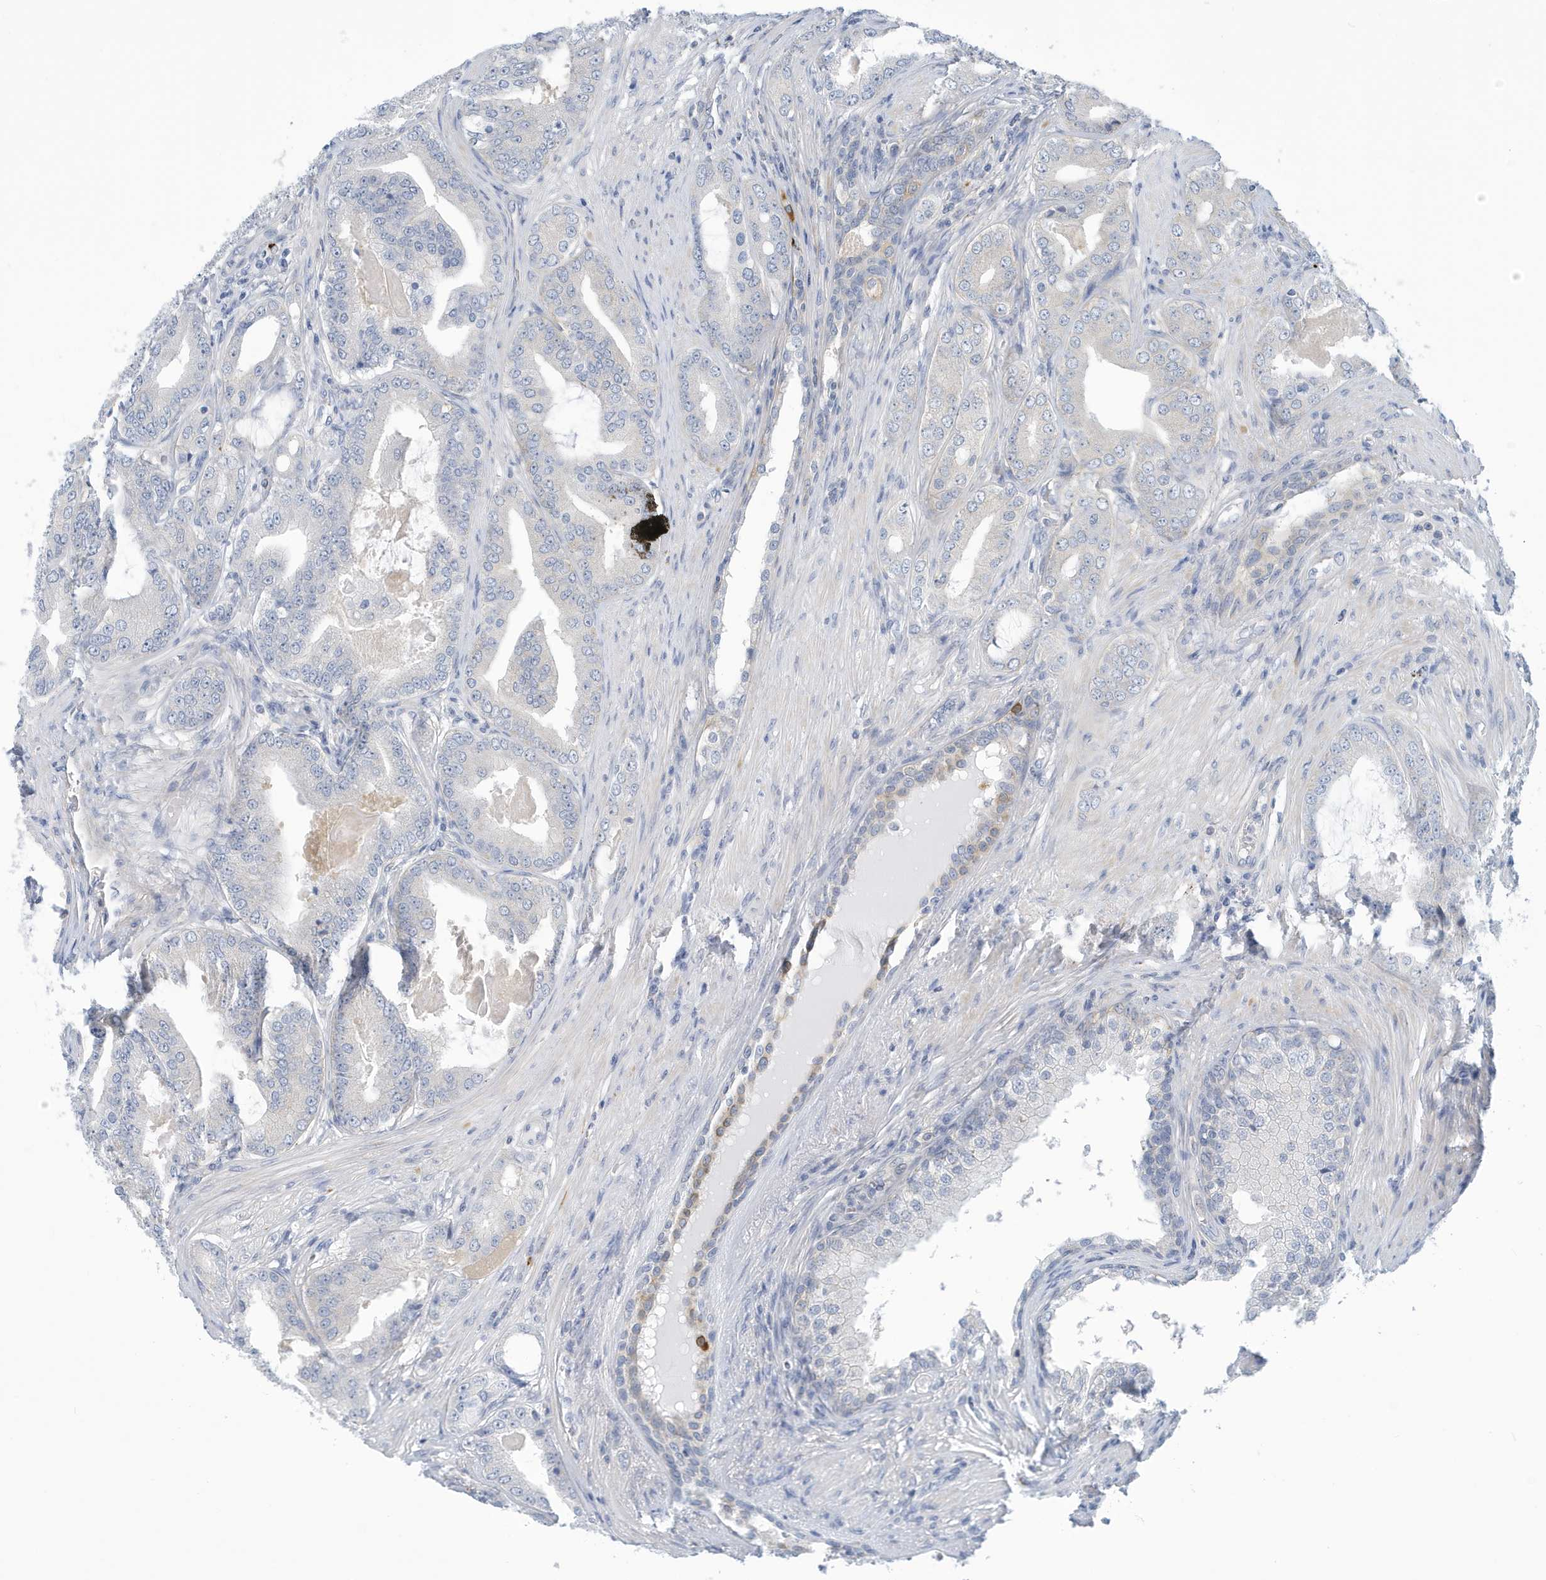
{"staining": {"intensity": "negative", "quantity": "none", "location": "none"}, "tissue": "prostate cancer", "cell_type": "Tumor cells", "image_type": "cancer", "snomed": [{"axis": "morphology", "description": "Adenocarcinoma, High grade"}, {"axis": "topography", "description": "Prostate"}], "caption": "Immunohistochemistry micrograph of adenocarcinoma (high-grade) (prostate) stained for a protein (brown), which displays no staining in tumor cells. (Brightfield microscopy of DAB (3,3'-diaminobenzidine) immunohistochemistry (IHC) at high magnification).", "gene": "VTA1", "patient": {"sex": "male", "age": 60}}